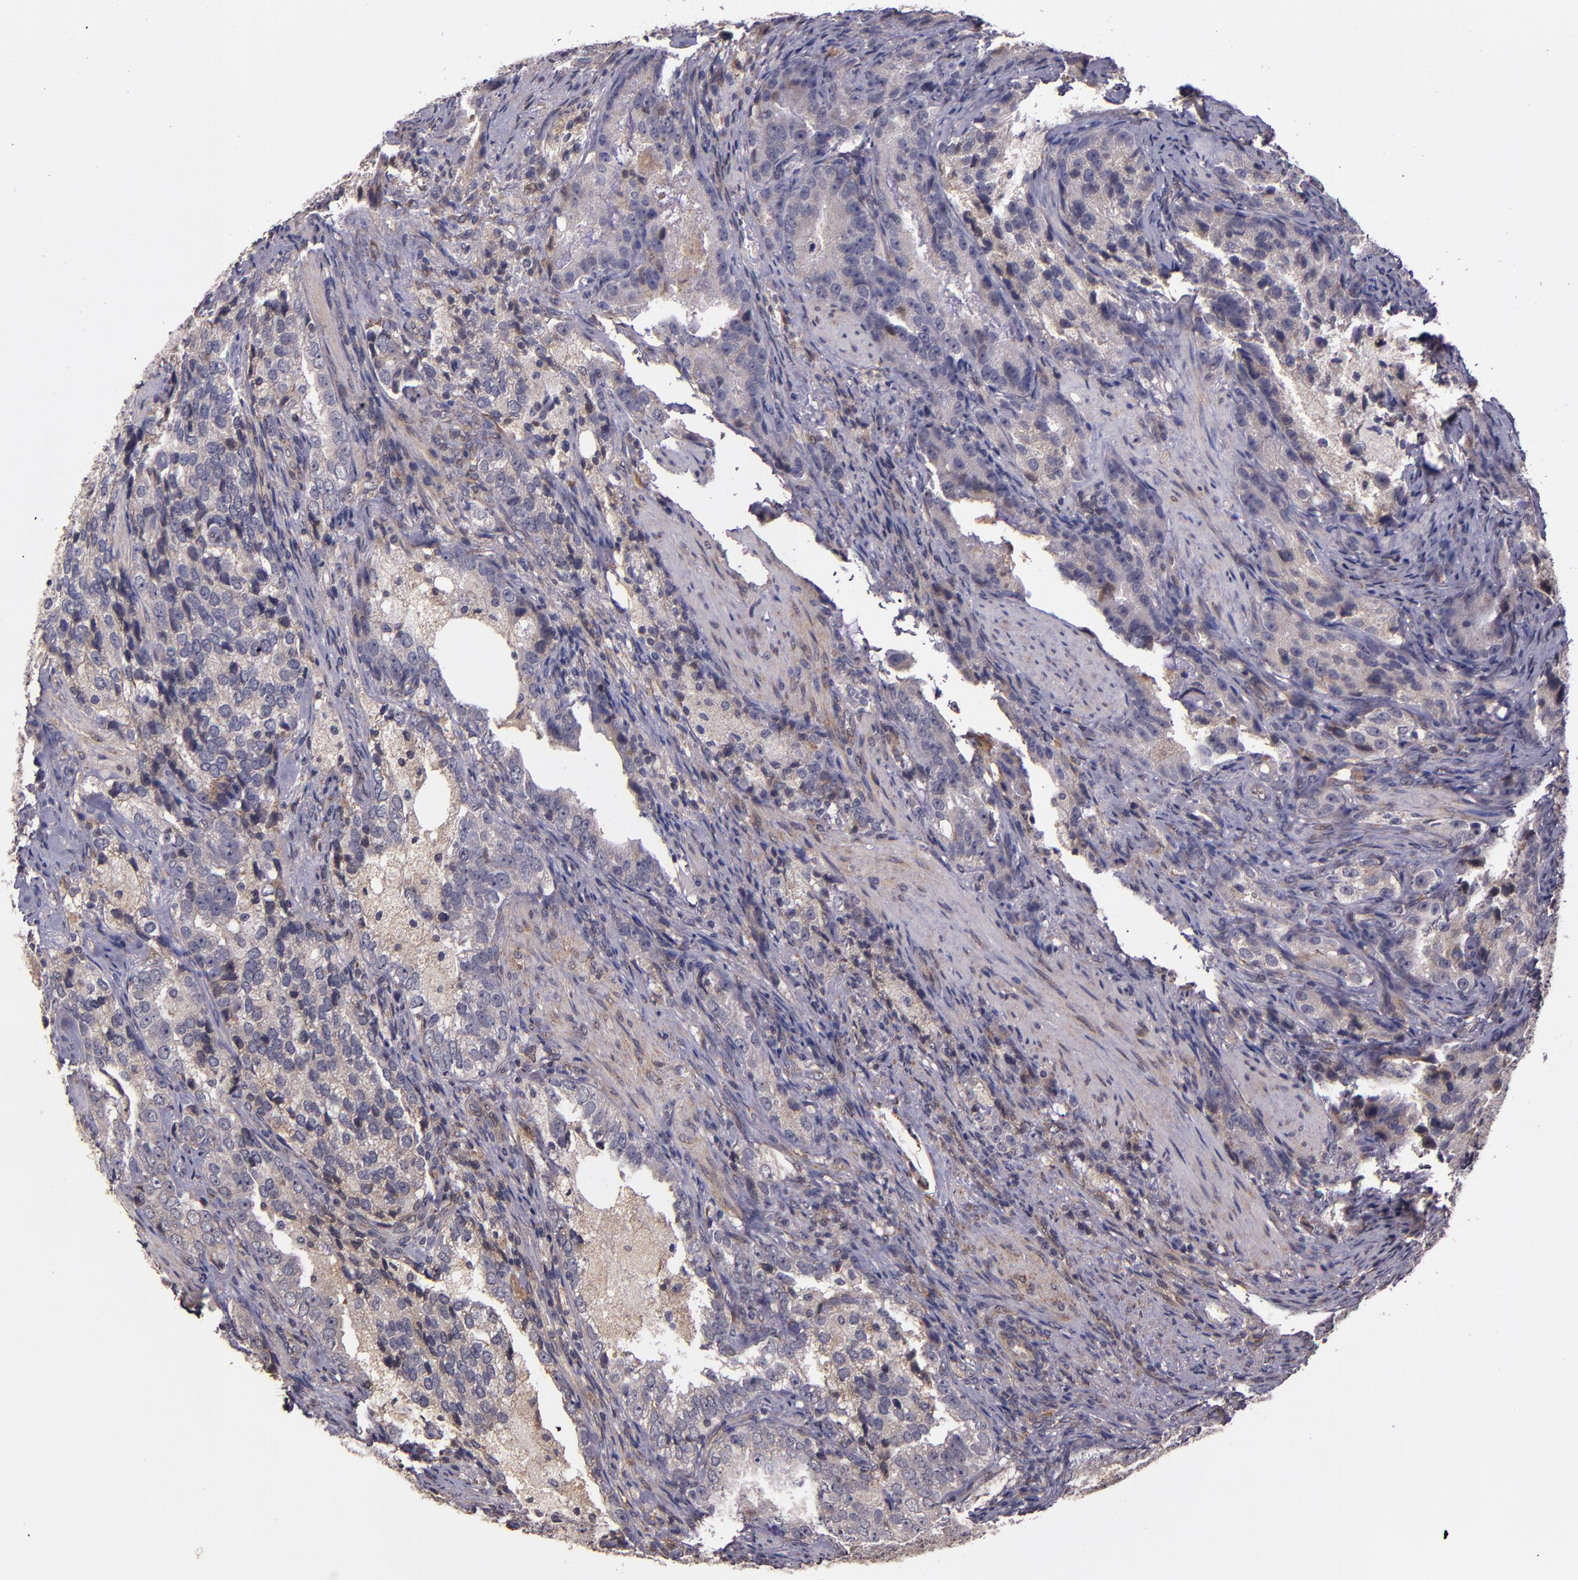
{"staining": {"intensity": "weak", "quantity": "25%-75%", "location": "cytoplasmic/membranous"}, "tissue": "prostate cancer", "cell_type": "Tumor cells", "image_type": "cancer", "snomed": [{"axis": "morphology", "description": "Adenocarcinoma, High grade"}, {"axis": "topography", "description": "Prostate"}], "caption": "Prostate cancer (adenocarcinoma (high-grade)) stained with a brown dye demonstrates weak cytoplasmic/membranous positive expression in approximately 25%-75% of tumor cells.", "gene": "PRAF2", "patient": {"sex": "male", "age": 63}}